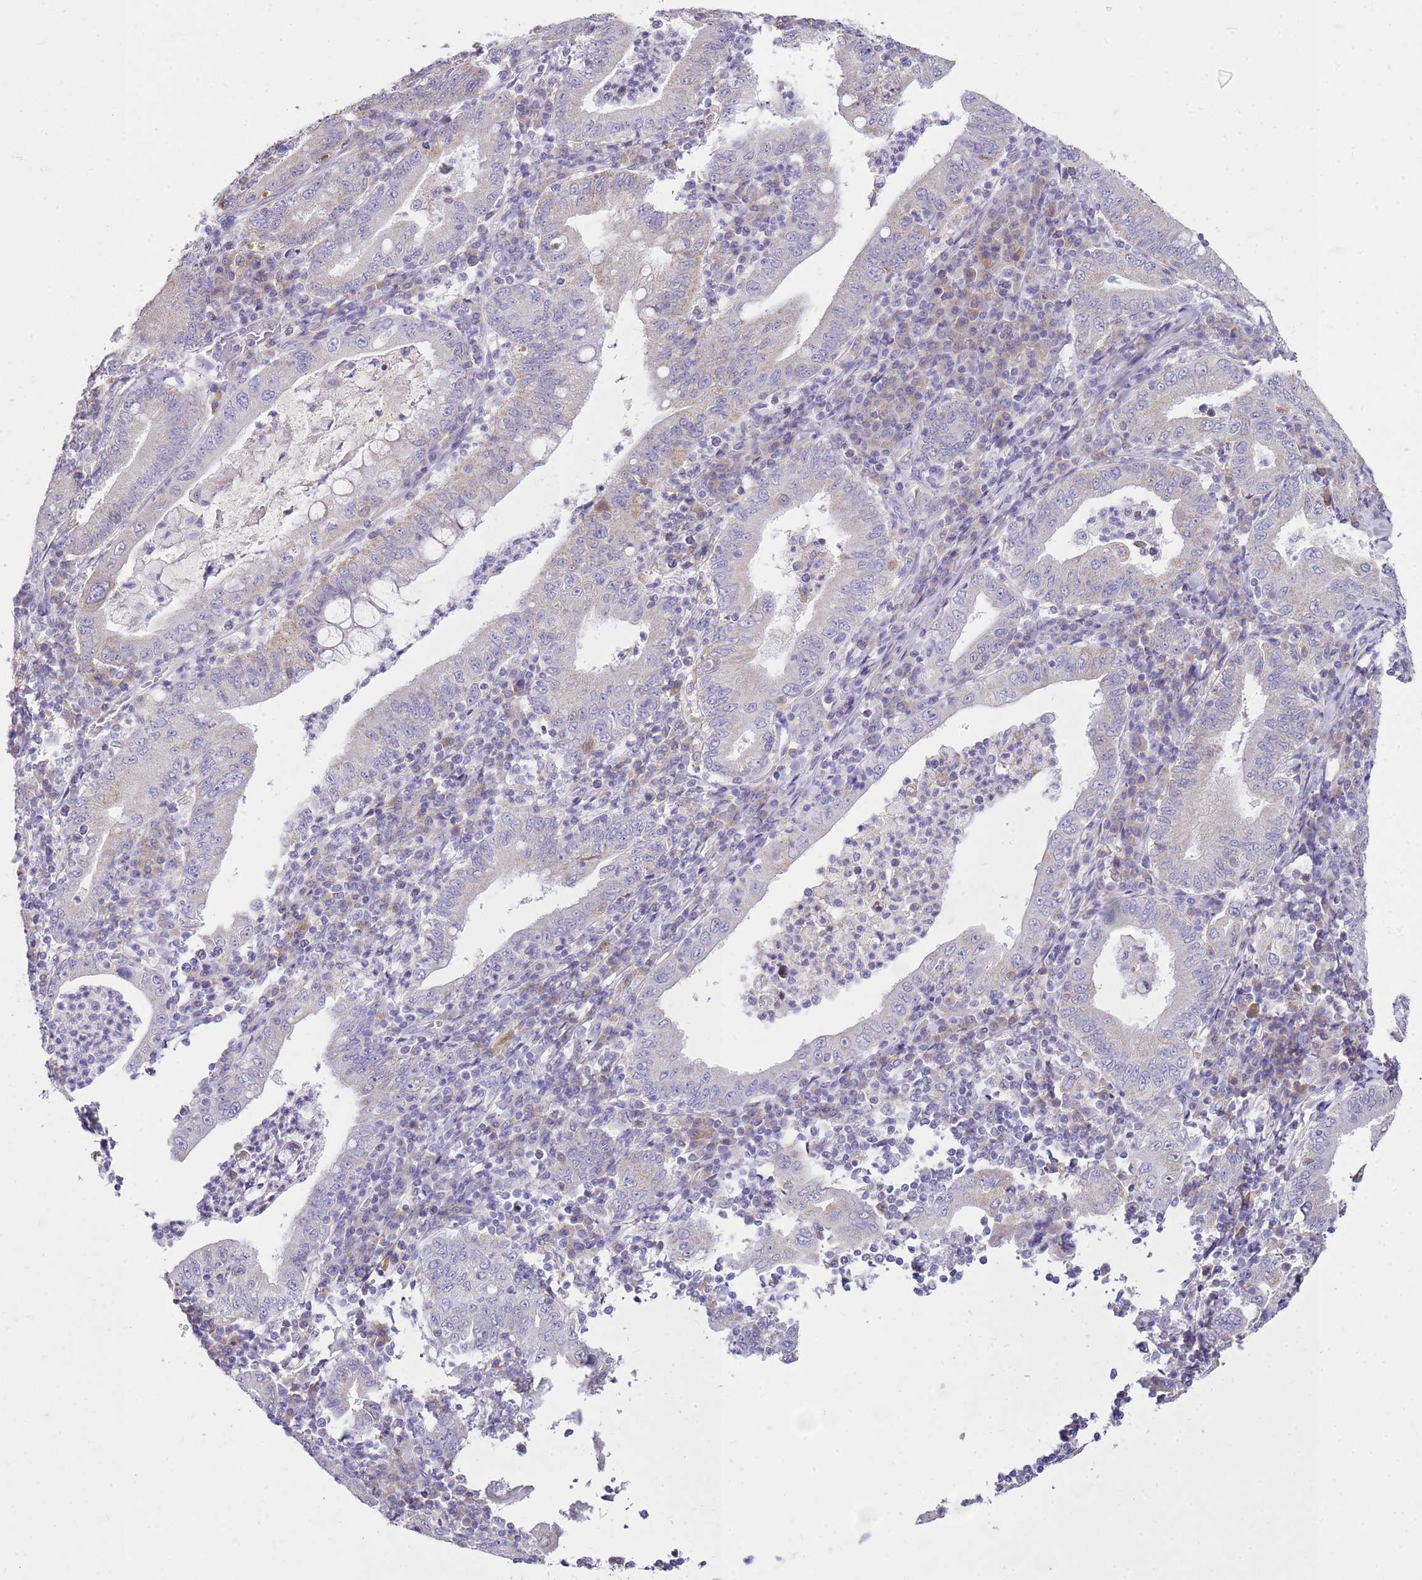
{"staining": {"intensity": "negative", "quantity": "none", "location": "none"}, "tissue": "stomach cancer", "cell_type": "Tumor cells", "image_type": "cancer", "snomed": [{"axis": "morphology", "description": "Normal tissue, NOS"}, {"axis": "morphology", "description": "Adenocarcinoma, NOS"}, {"axis": "topography", "description": "Esophagus"}, {"axis": "topography", "description": "Stomach, upper"}, {"axis": "topography", "description": "Peripheral nerve tissue"}], "caption": "High magnification brightfield microscopy of stomach adenocarcinoma stained with DAB (3,3'-diaminobenzidine) (brown) and counterstained with hematoxylin (blue): tumor cells show no significant positivity.", "gene": "FABP2", "patient": {"sex": "male", "age": 62}}